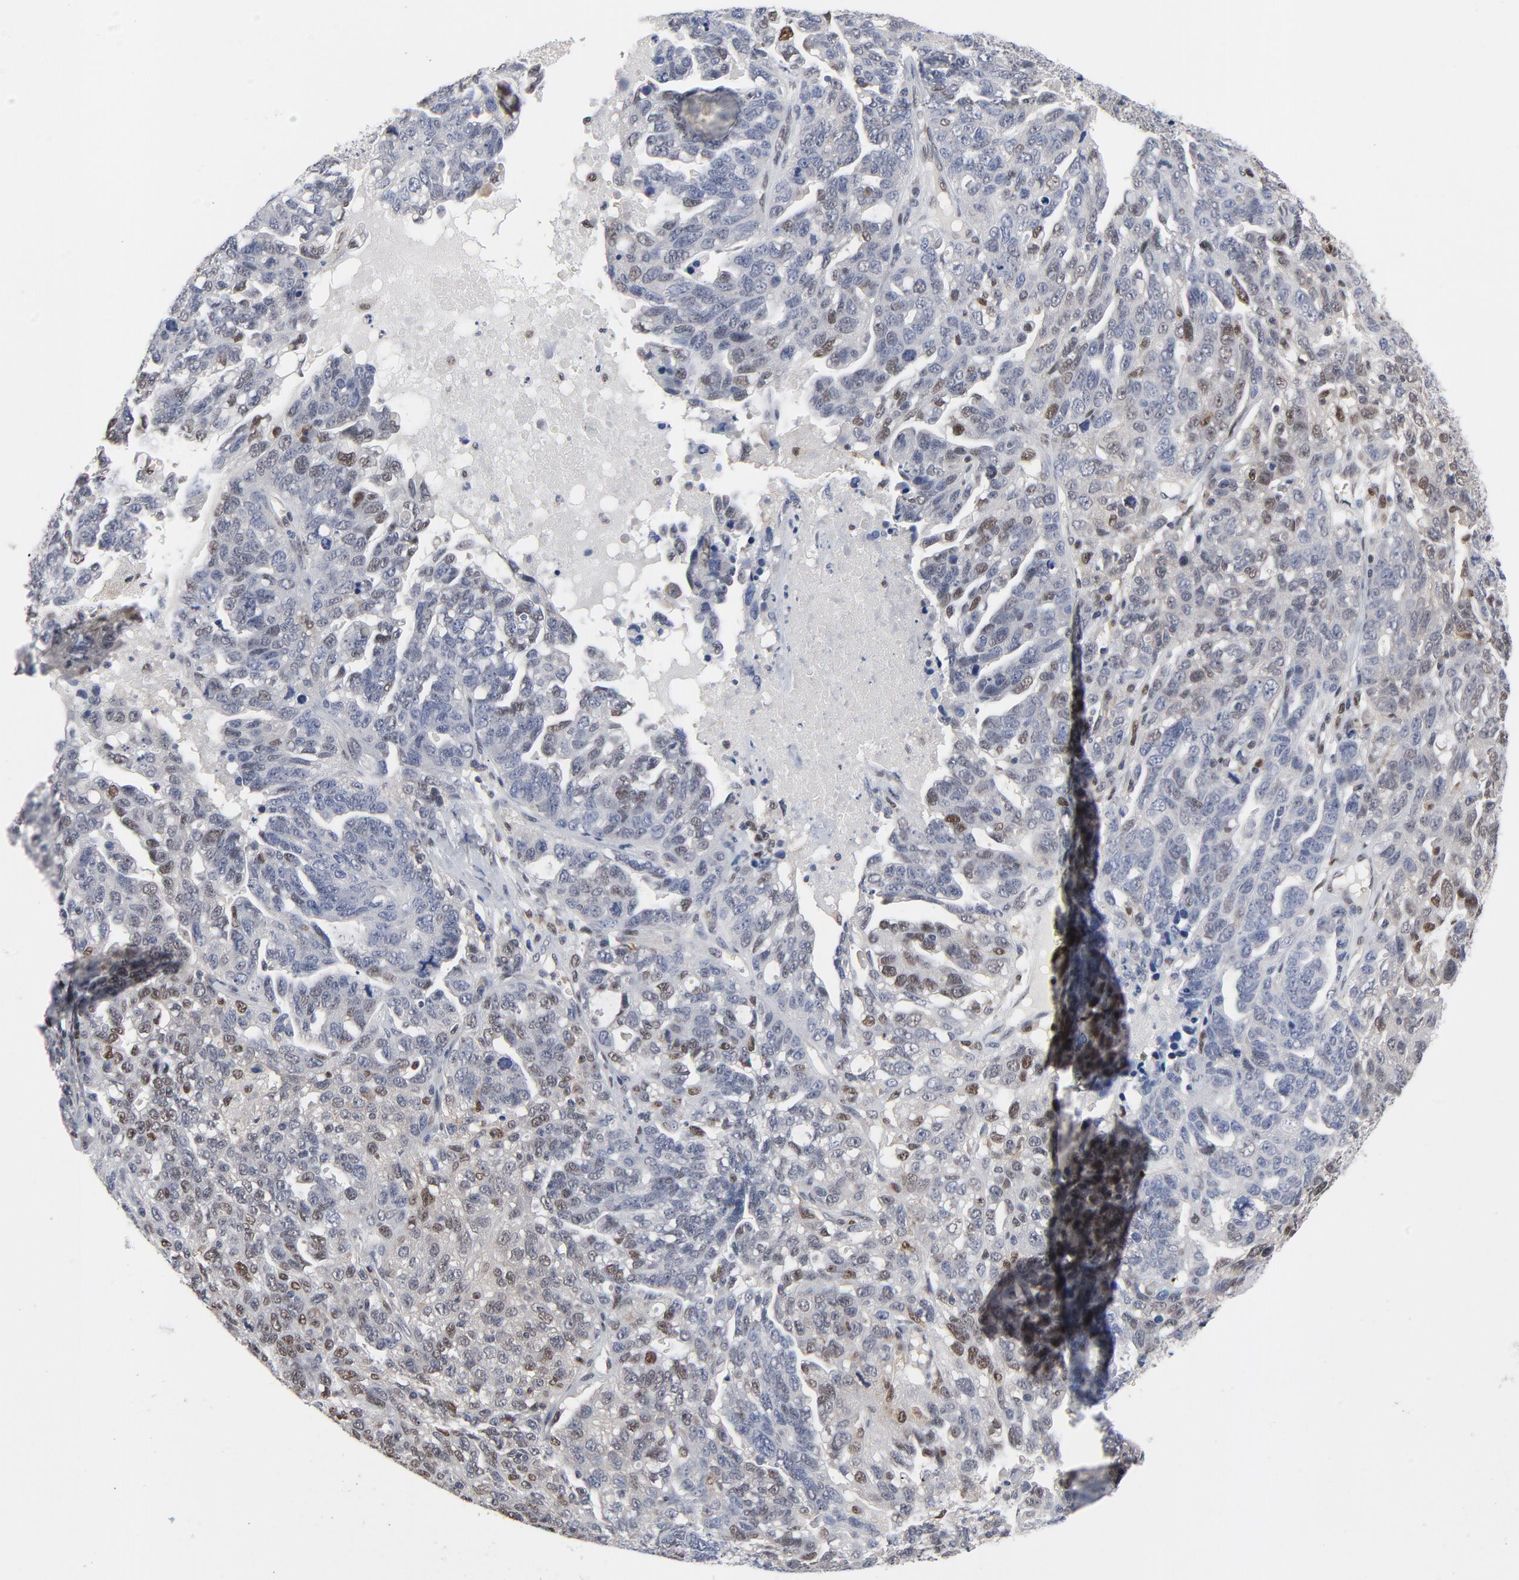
{"staining": {"intensity": "weak", "quantity": "<25%", "location": "cytoplasmic/membranous"}, "tissue": "ovarian cancer", "cell_type": "Tumor cells", "image_type": "cancer", "snomed": [{"axis": "morphology", "description": "Cystadenocarcinoma, serous, NOS"}, {"axis": "topography", "description": "Ovary"}], "caption": "This is a photomicrograph of IHC staining of ovarian cancer, which shows no staining in tumor cells.", "gene": "NFKB1", "patient": {"sex": "female", "age": 71}}